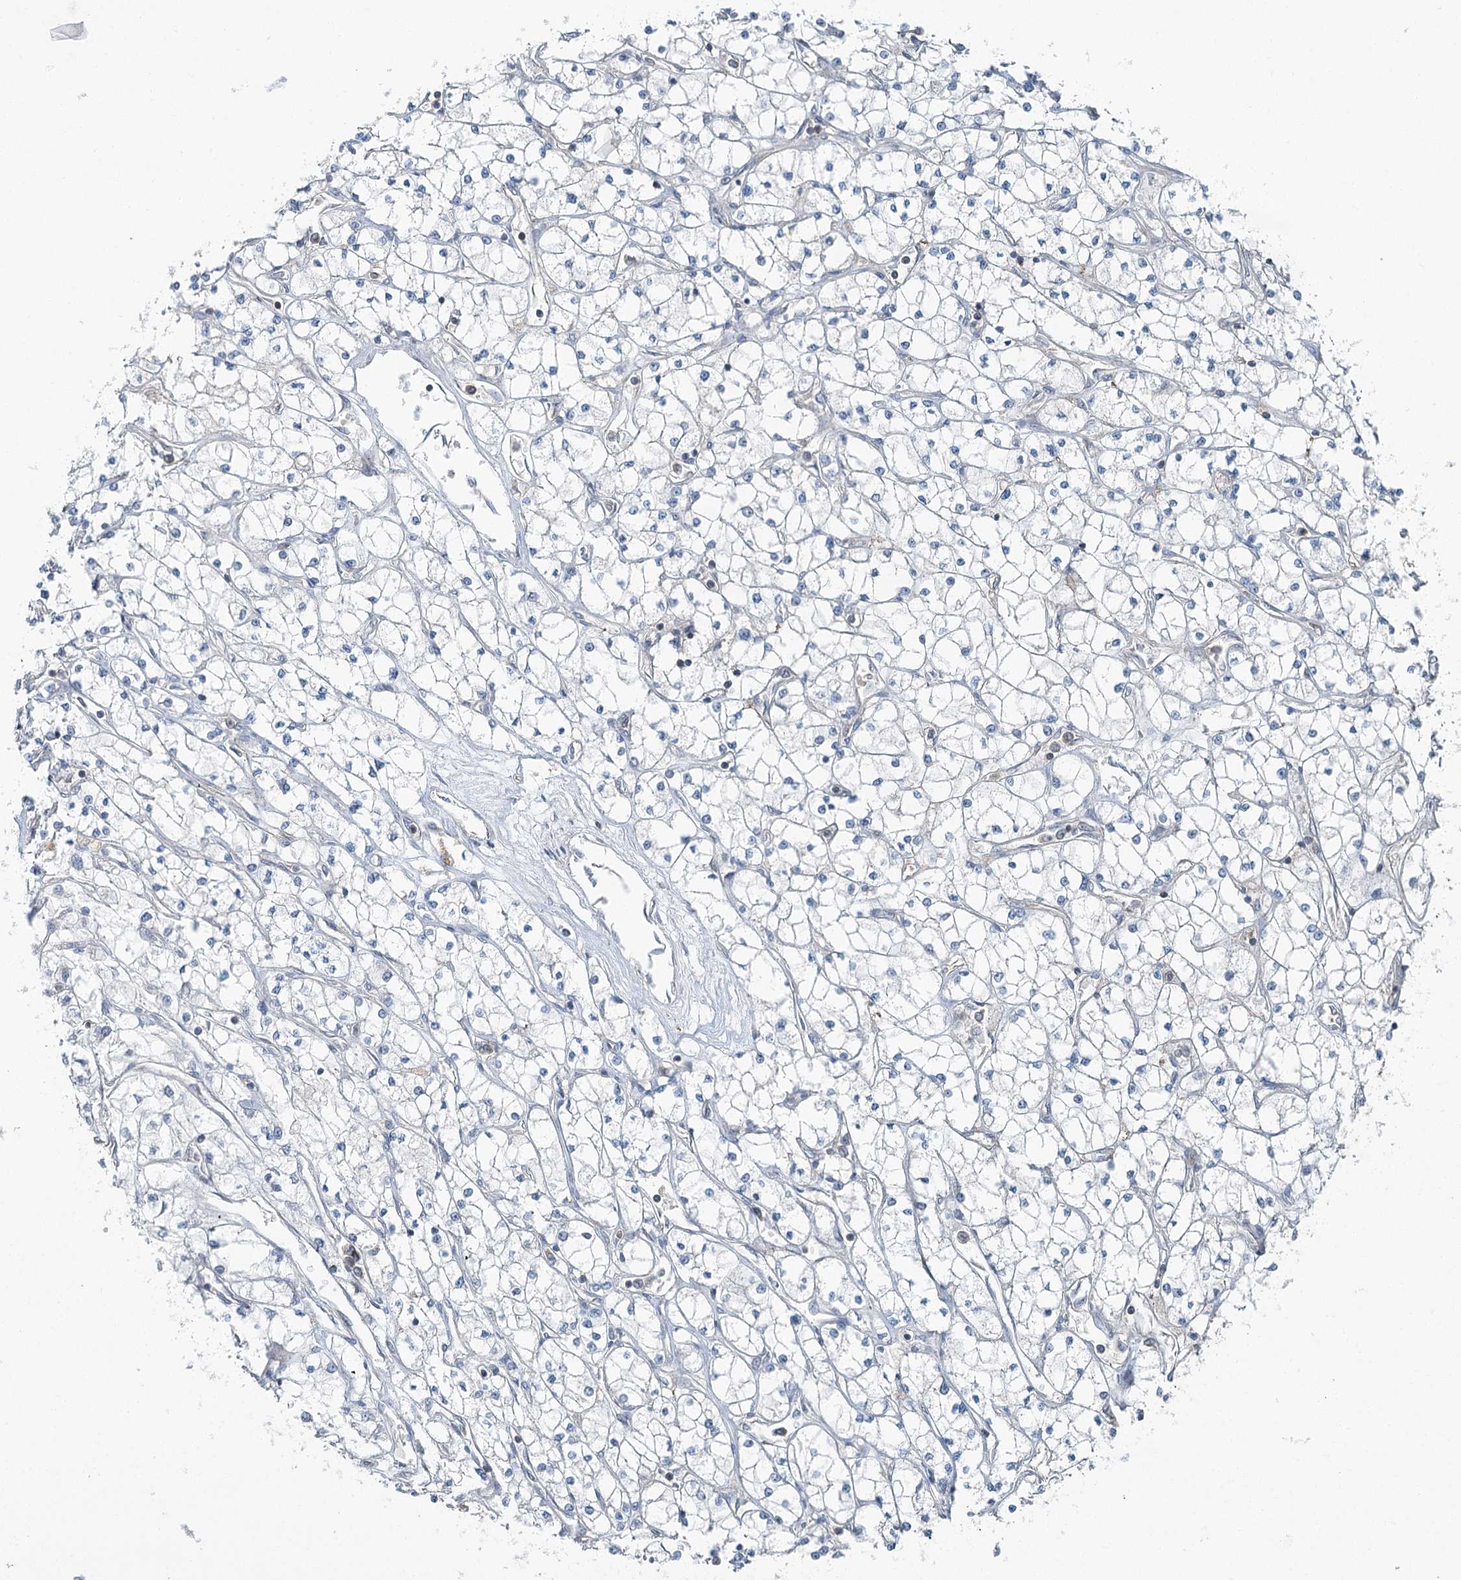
{"staining": {"intensity": "negative", "quantity": "none", "location": "none"}, "tissue": "renal cancer", "cell_type": "Tumor cells", "image_type": "cancer", "snomed": [{"axis": "morphology", "description": "Adenocarcinoma, NOS"}, {"axis": "topography", "description": "Kidney"}], "caption": "Tumor cells are negative for brown protein staining in adenocarcinoma (renal).", "gene": "SKIC3", "patient": {"sex": "male", "age": 80}}